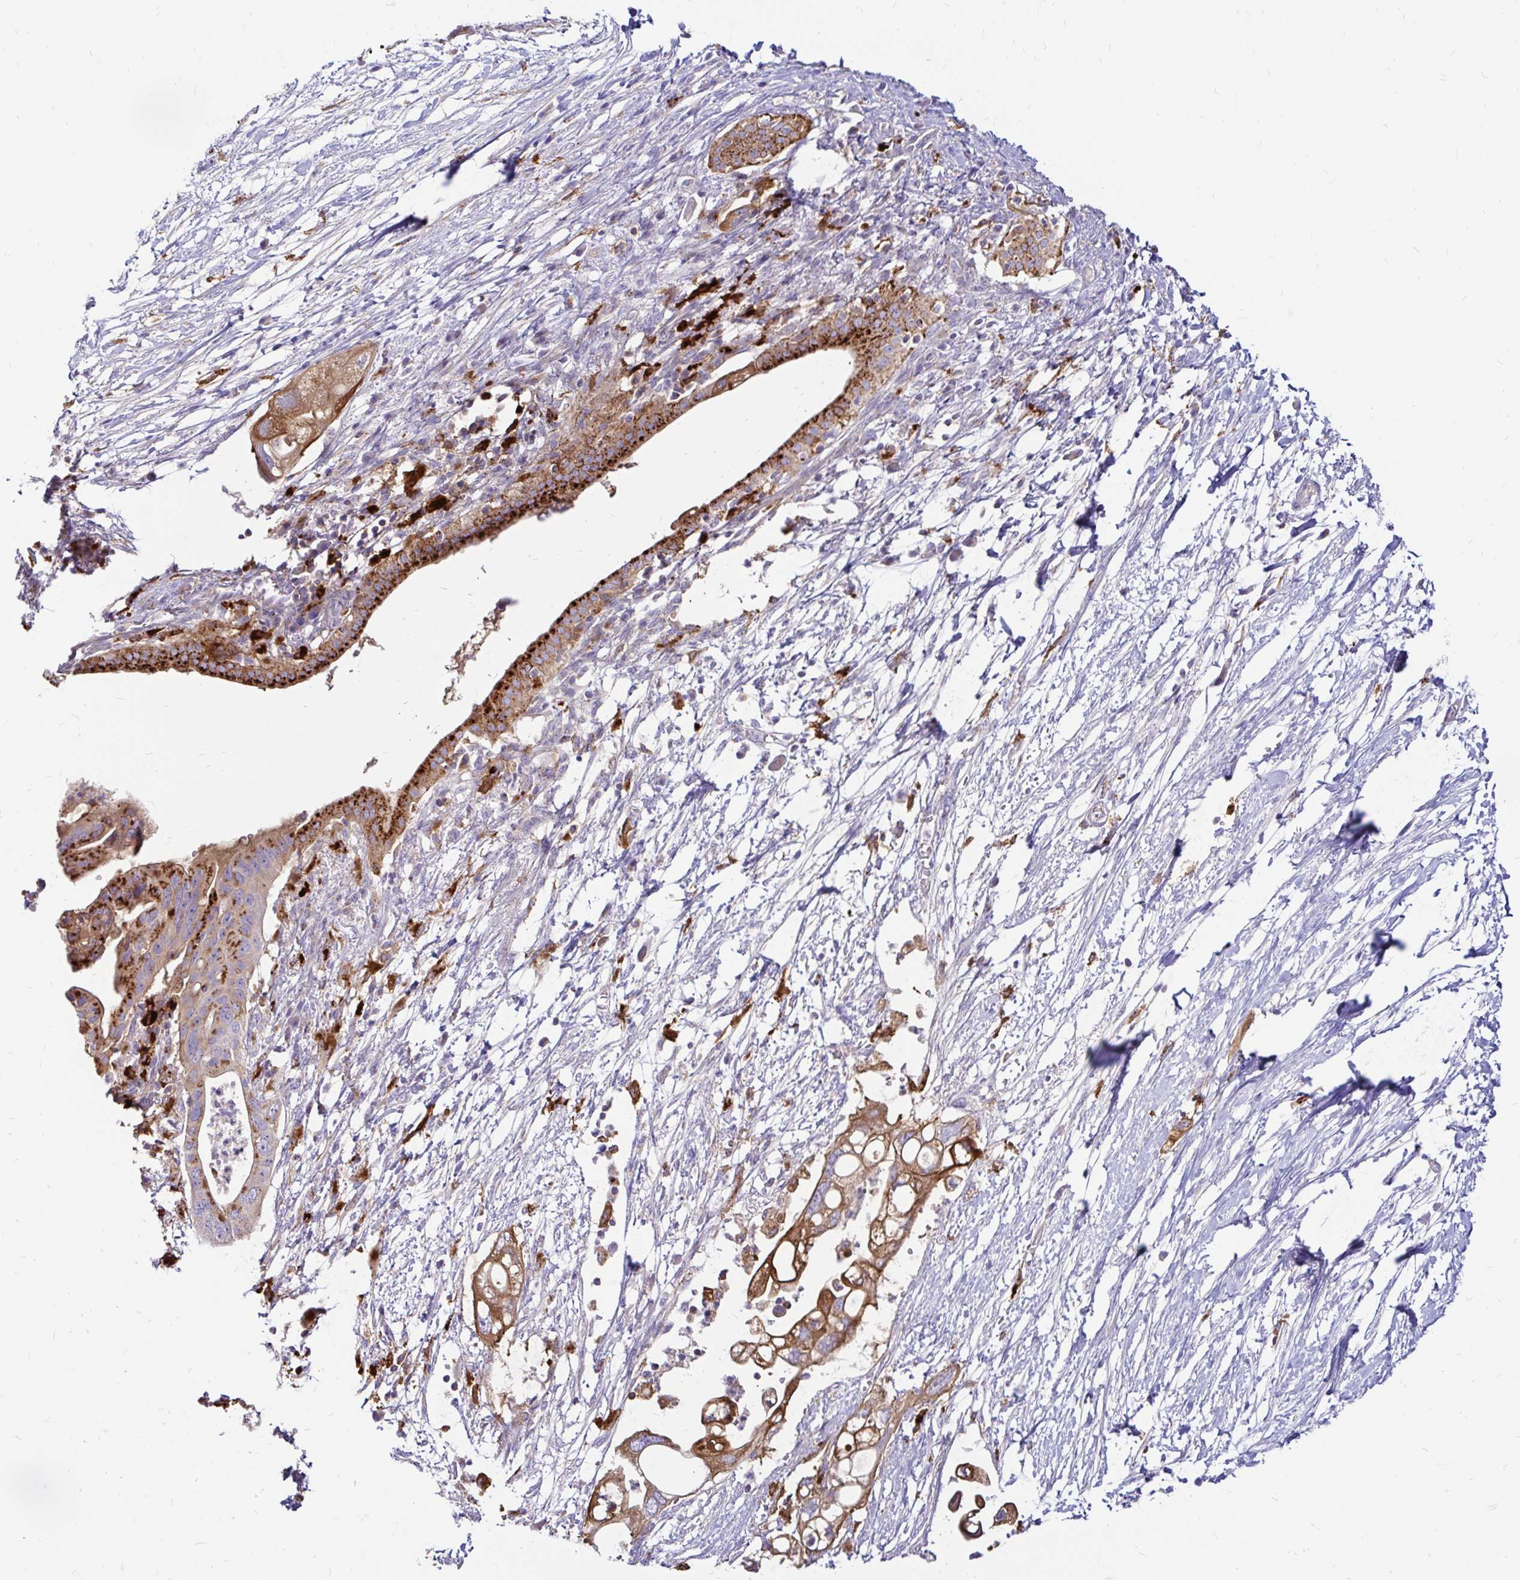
{"staining": {"intensity": "moderate", "quantity": ">75%", "location": "cytoplasmic/membranous"}, "tissue": "pancreatic cancer", "cell_type": "Tumor cells", "image_type": "cancer", "snomed": [{"axis": "morphology", "description": "Adenocarcinoma, NOS"}, {"axis": "topography", "description": "Pancreas"}], "caption": "Adenocarcinoma (pancreatic) tissue exhibits moderate cytoplasmic/membranous staining in approximately >75% of tumor cells", "gene": "FUCA1", "patient": {"sex": "female", "age": 72}}